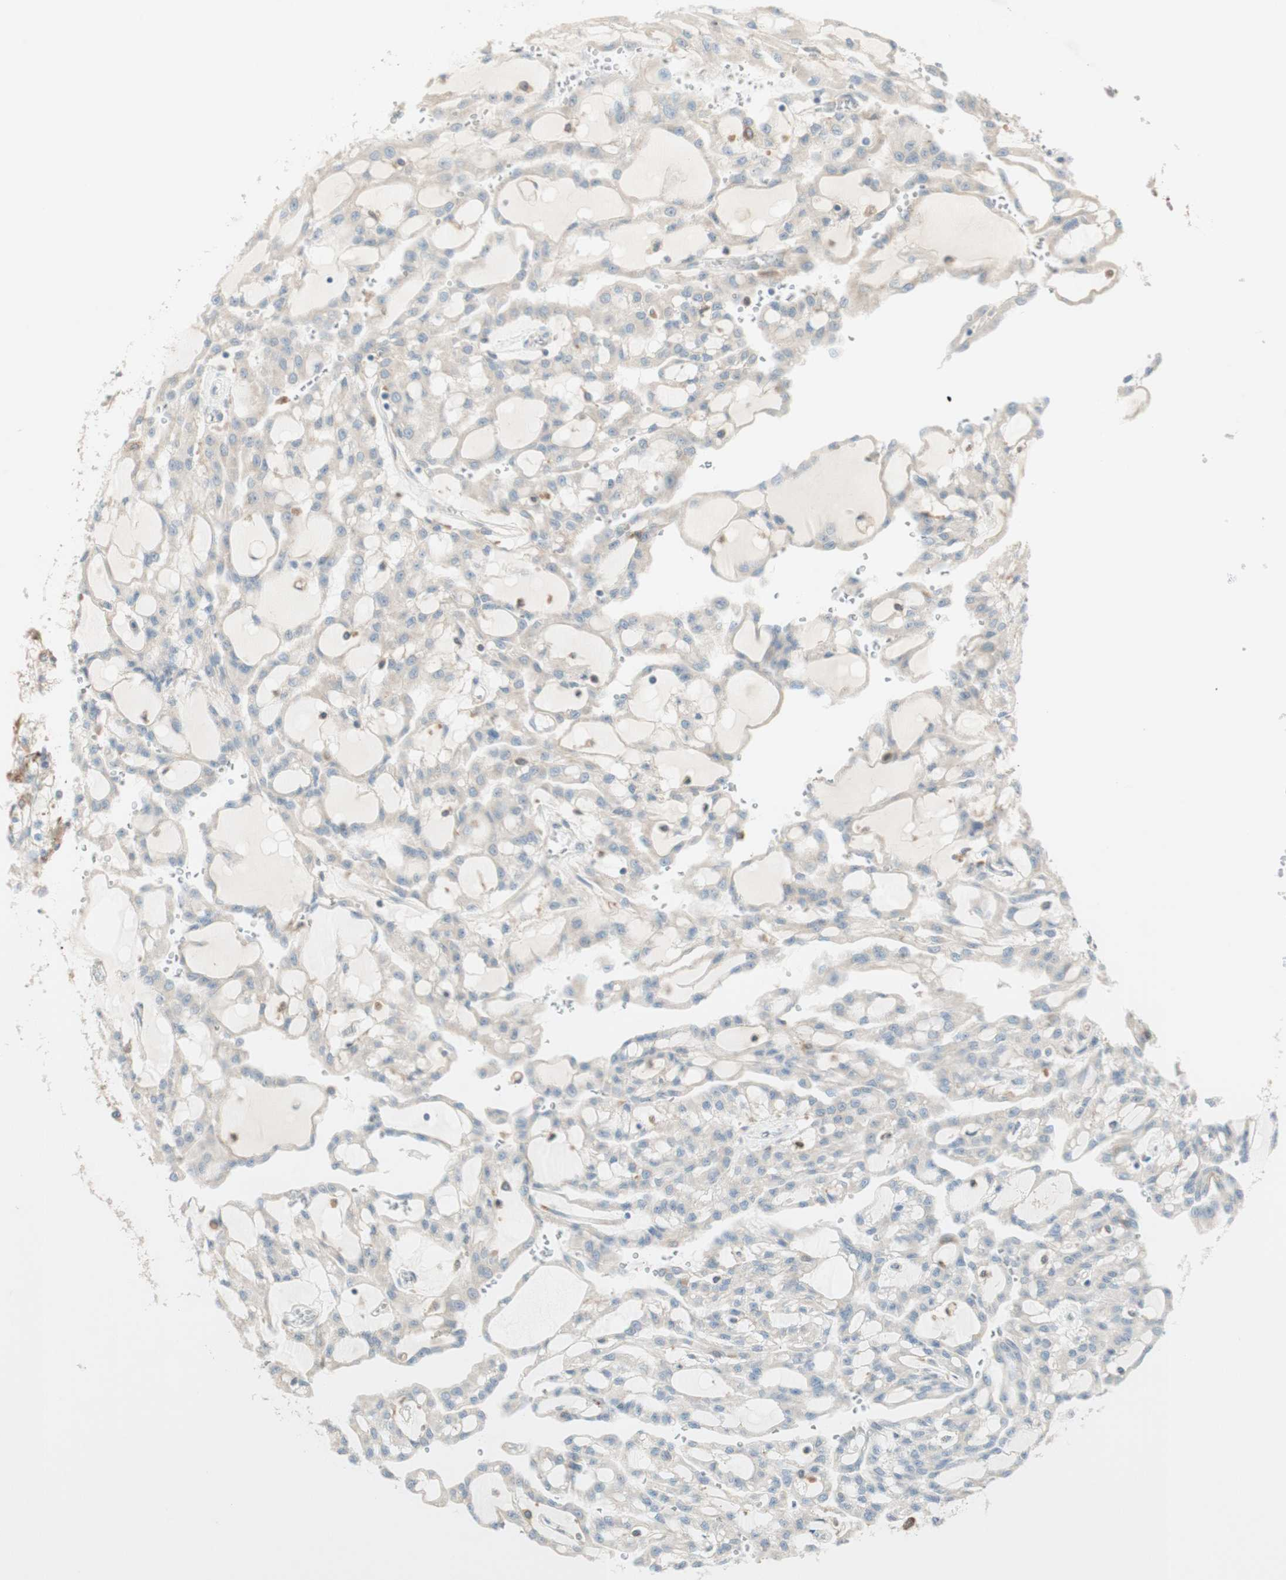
{"staining": {"intensity": "negative", "quantity": "none", "location": "none"}, "tissue": "renal cancer", "cell_type": "Tumor cells", "image_type": "cancer", "snomed": [{"axis": "morphology", "description": "Adenocarcinoma, NOS"}, {"axis": "topography", "description": "Kidney"}], "caption": "Immunohistochemical staining of renal adenocarcinoma shows no significant expression in tumor cells.", "gene": "GAPT", "patient": {"sex": "male", "age": 63}}